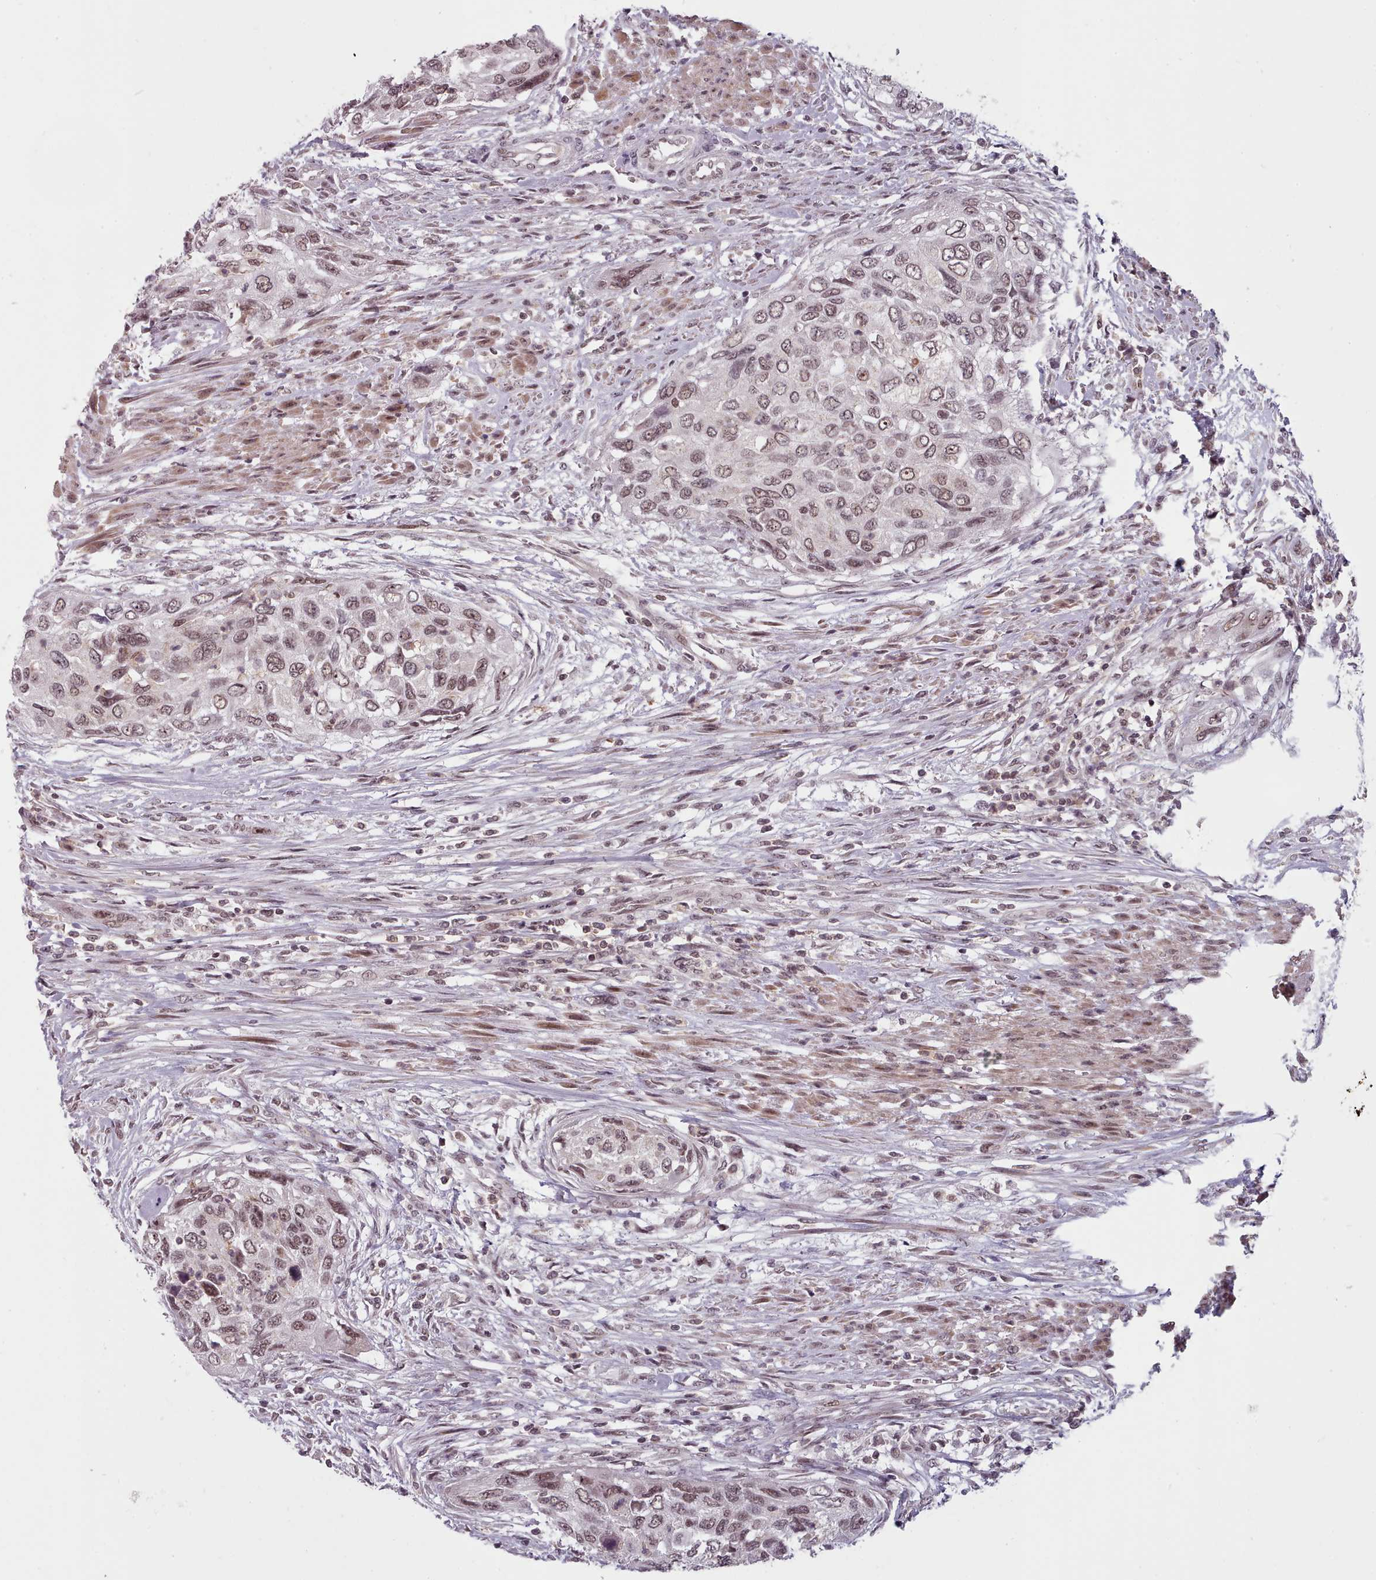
{"staining": {"intensity": "moderate", "quantity": ">75%", "location": "nuclear"}, "tissue": "urothelial cancer", "cell_type": "Tumor cells", "image_type": "cancer", "snomed": [{"axis": "morphology", "description": "Urothelial carcinoma, High grade"}, {"axis": "topography", "description": "Urinary bladder"}], "caption": "Immunohistochemistry photomicrograph of human urothelial cancer stained for a protein (brown), which demonstrates medium levels of moderate nuclear expression in approximately >75% of tumor cells.", "gene": "SRSF9", "patient": {"sex": "female", "age": 60}}